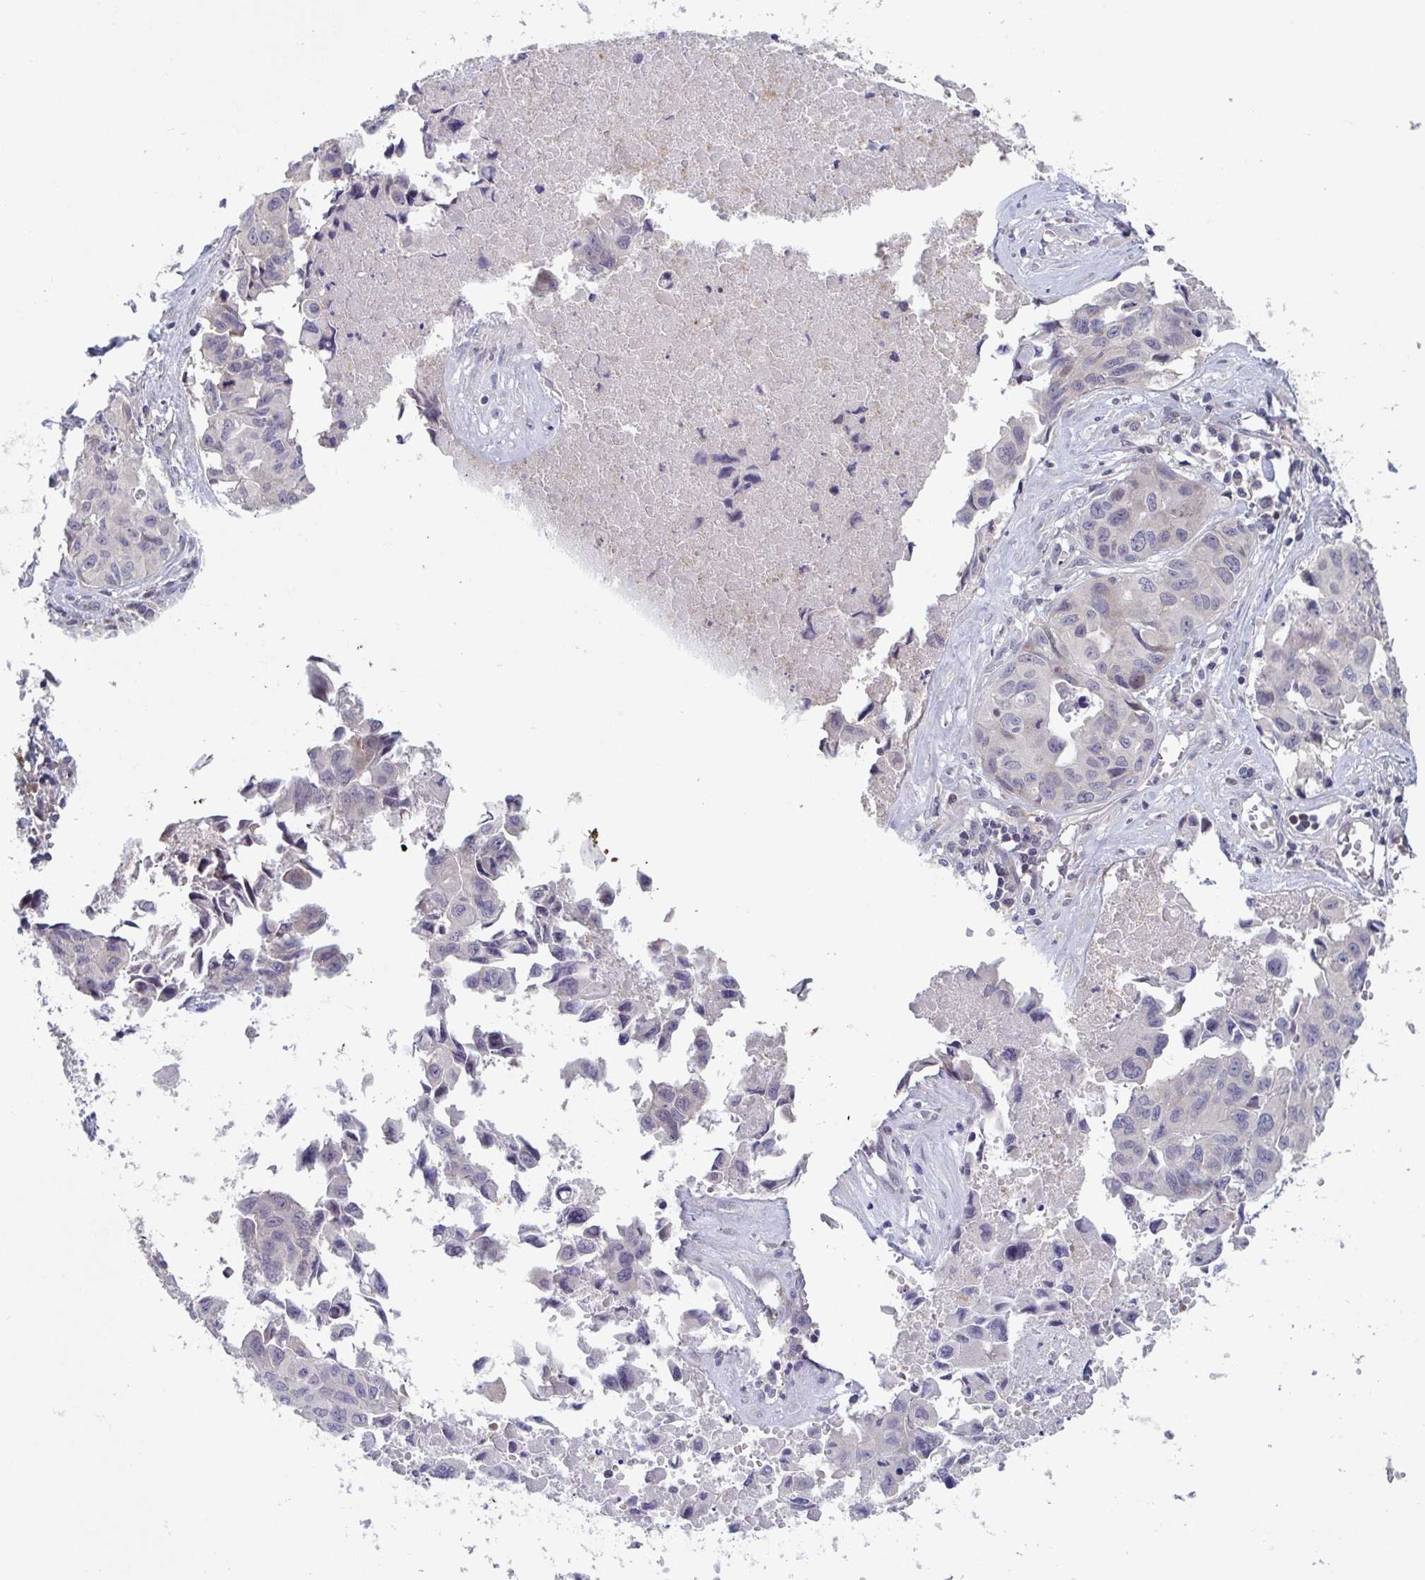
{"staining": {"intensity": "negative", "quantity": "none", "location": "none"}, "tissue": "lung cancer", "cell_type": "Tumor cells", "image_type": "cancer", "snomed": [{"axis": "morphology", "description": "Adenocarcinoma, NOS"}, {"axis": "topography", "description": "Lymph node"}, {"axis": "topography", "description": "Lung"}], "caption": "A micrograph of adenocarcinoma (lung) stained for a protein exhibits no brown staining in tumor cells.", "gene": "RIOK1", "patient": {"sex": "male", "age": 64}}